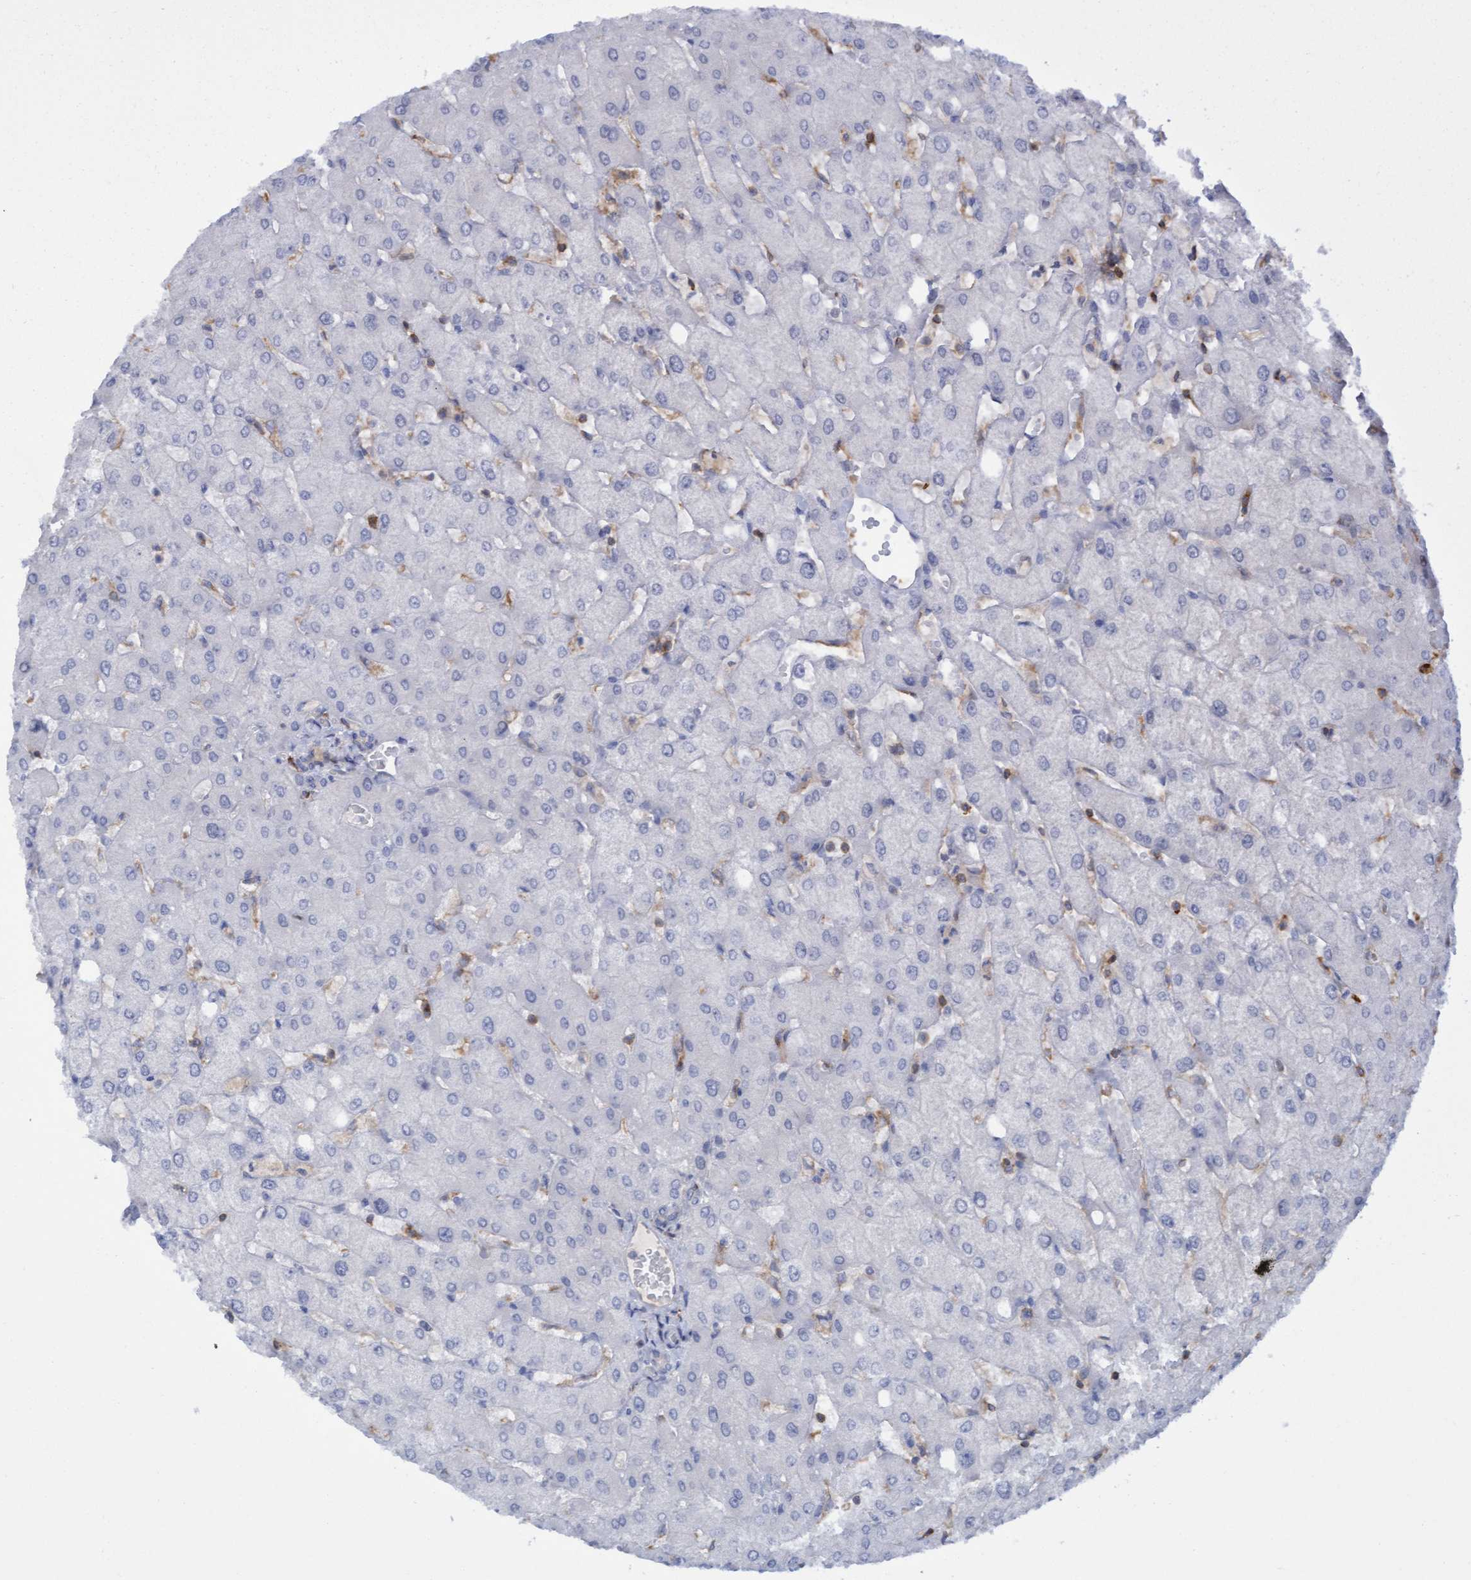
{"staining": {"intensity": "negative", "quantity": "none", "location": "none"}, "tissue": "liver", "cell_type": "Cholangiocytes", "image_type": "normal", "snomed": [{"axis": "morphology", "description": "Normal tissue, NOS"}, {"axis": "topography", "description": "Liver"}], "caption": "Liver stained for a protein using immunohistochemistry exhibits no positivity cholangiocytes.", "gene": "FNBP1", "patient": {"sex": "female", "age": 54}}